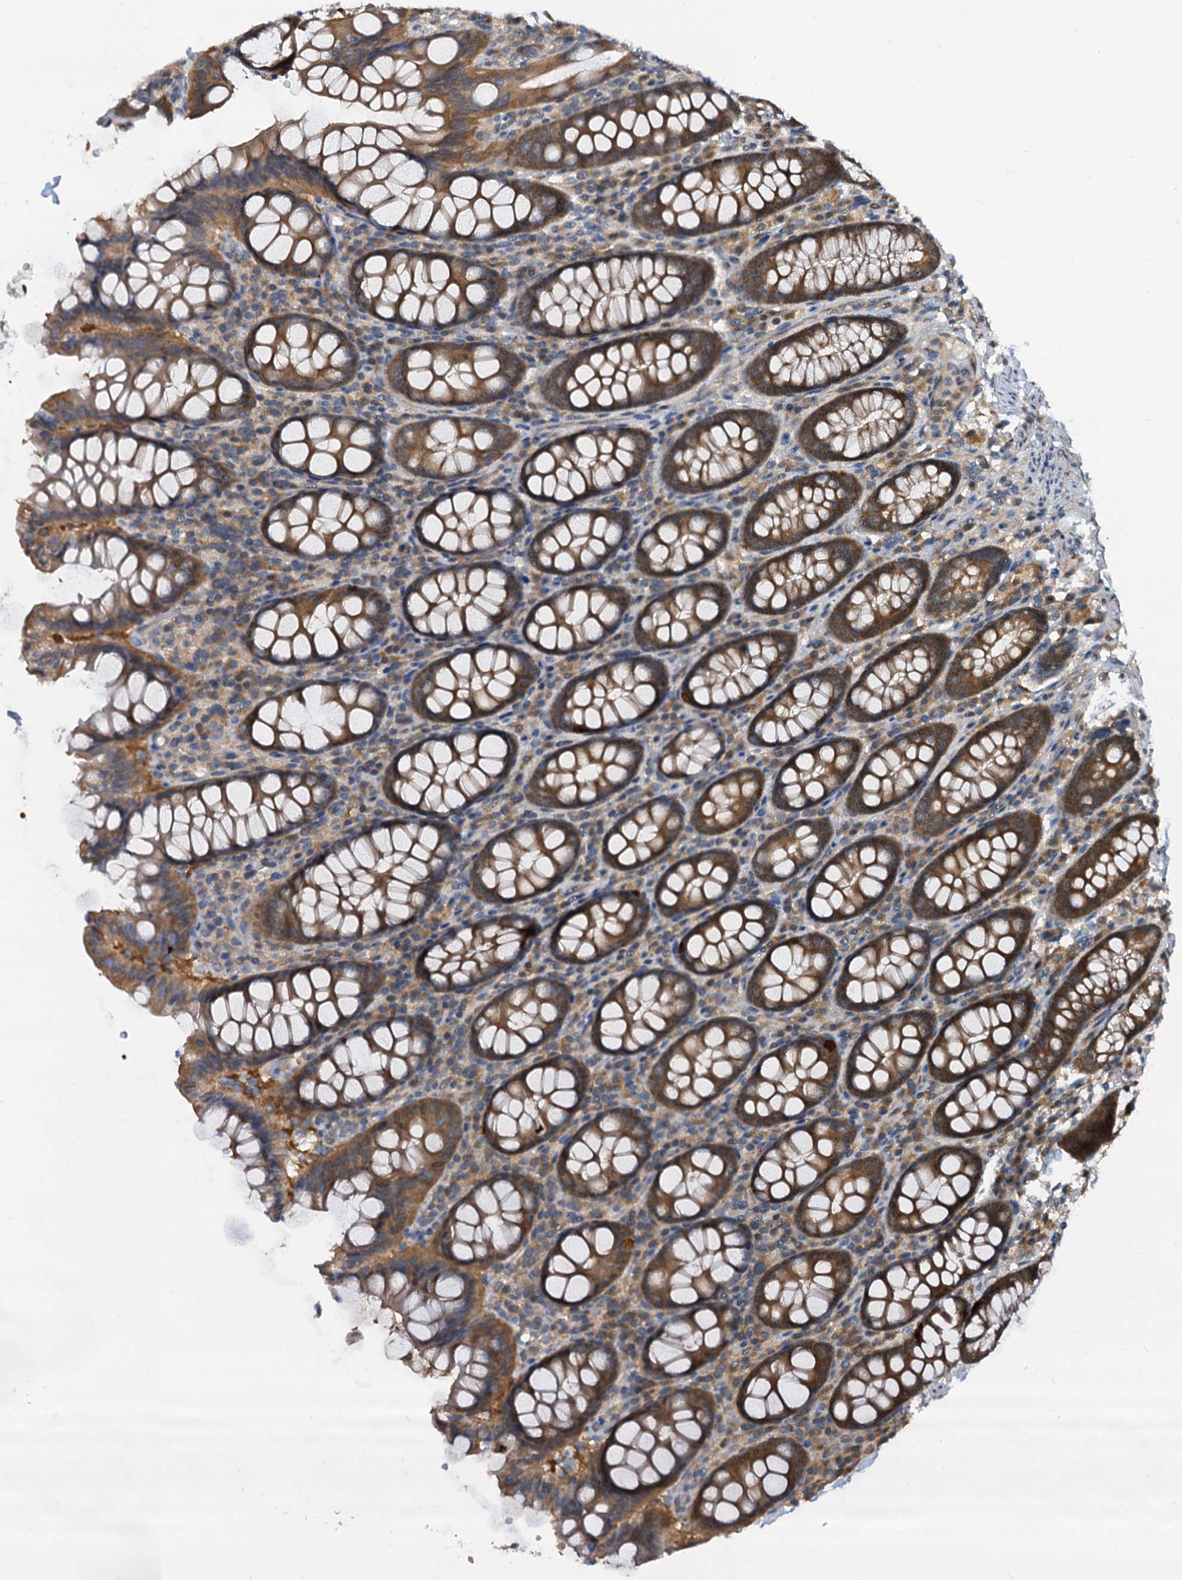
{"staining": {"intensity": "moderate", "quantity": ">75%", "location": "cytoplasmic/membranous"}, "tissue": "colon", "cell_type": "Endothelial cells", "image_type": "normal", "snomed": [{"axis": "morphology", "description": "Normal tissue, NOS"}, {"axis": "topography", "description": "Colon"}], "caption": "Immunohistochemistry histopathology image of normal colon stained for a protein (brown), which exhibits medium levels of moderate cytoplasmic/membranous staining in about >75% of endothelial cells.", "gene": "PTGES3", "patient": {"sex": "female", "age": 79}}